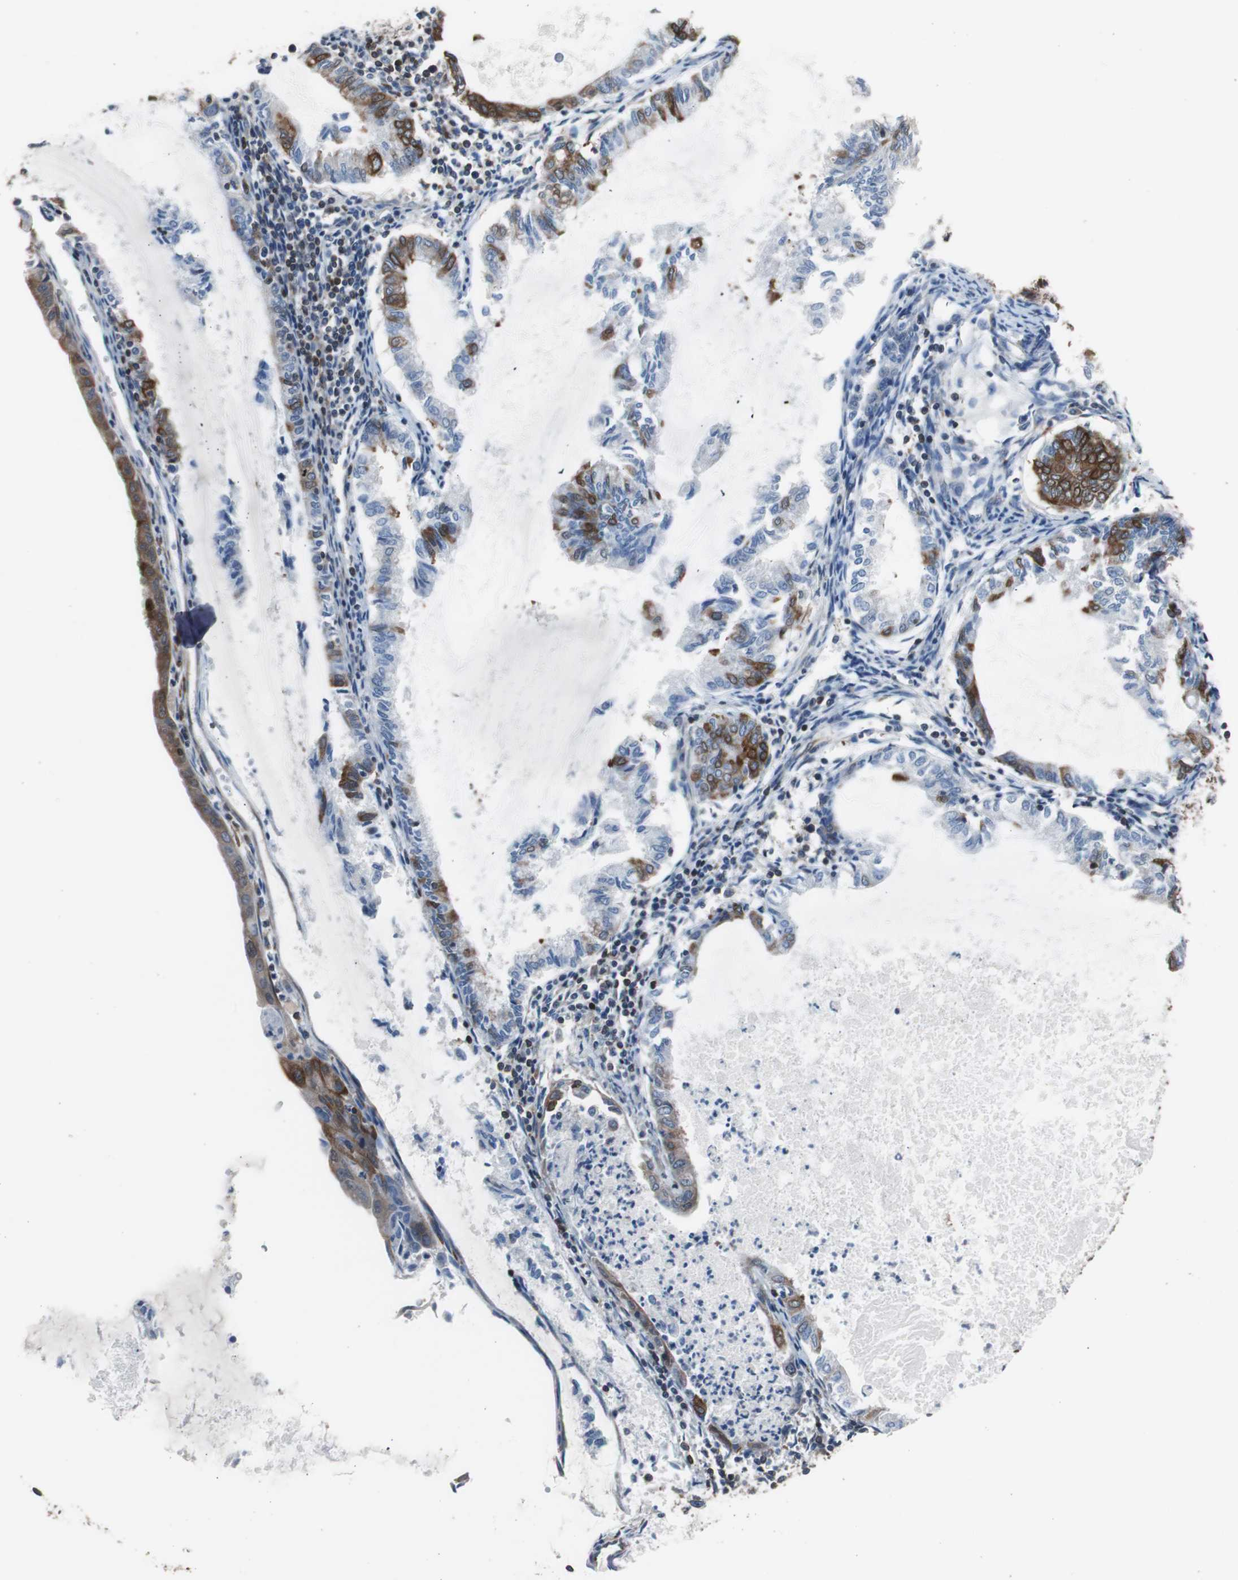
{"staining": {"intensity": "strong", "quantity": "25%-75%", "location": "cytoplasmic/membranous"}, "tissue": "endometrial cancer", "cell_type": "Tumor cells", "image_type": "cancer", "snomed": [{"axis": "morphology", "description": "Adenocarcinoma, NOS"}, {"axis": "topography", "description": "Endometrium"}], "caption": "Endometrial cancer stained with a protein marker exhibits strong staining in tumor cells.", "gene": "PBXIP1", "patient": {"sex": "female", "age": 86}}